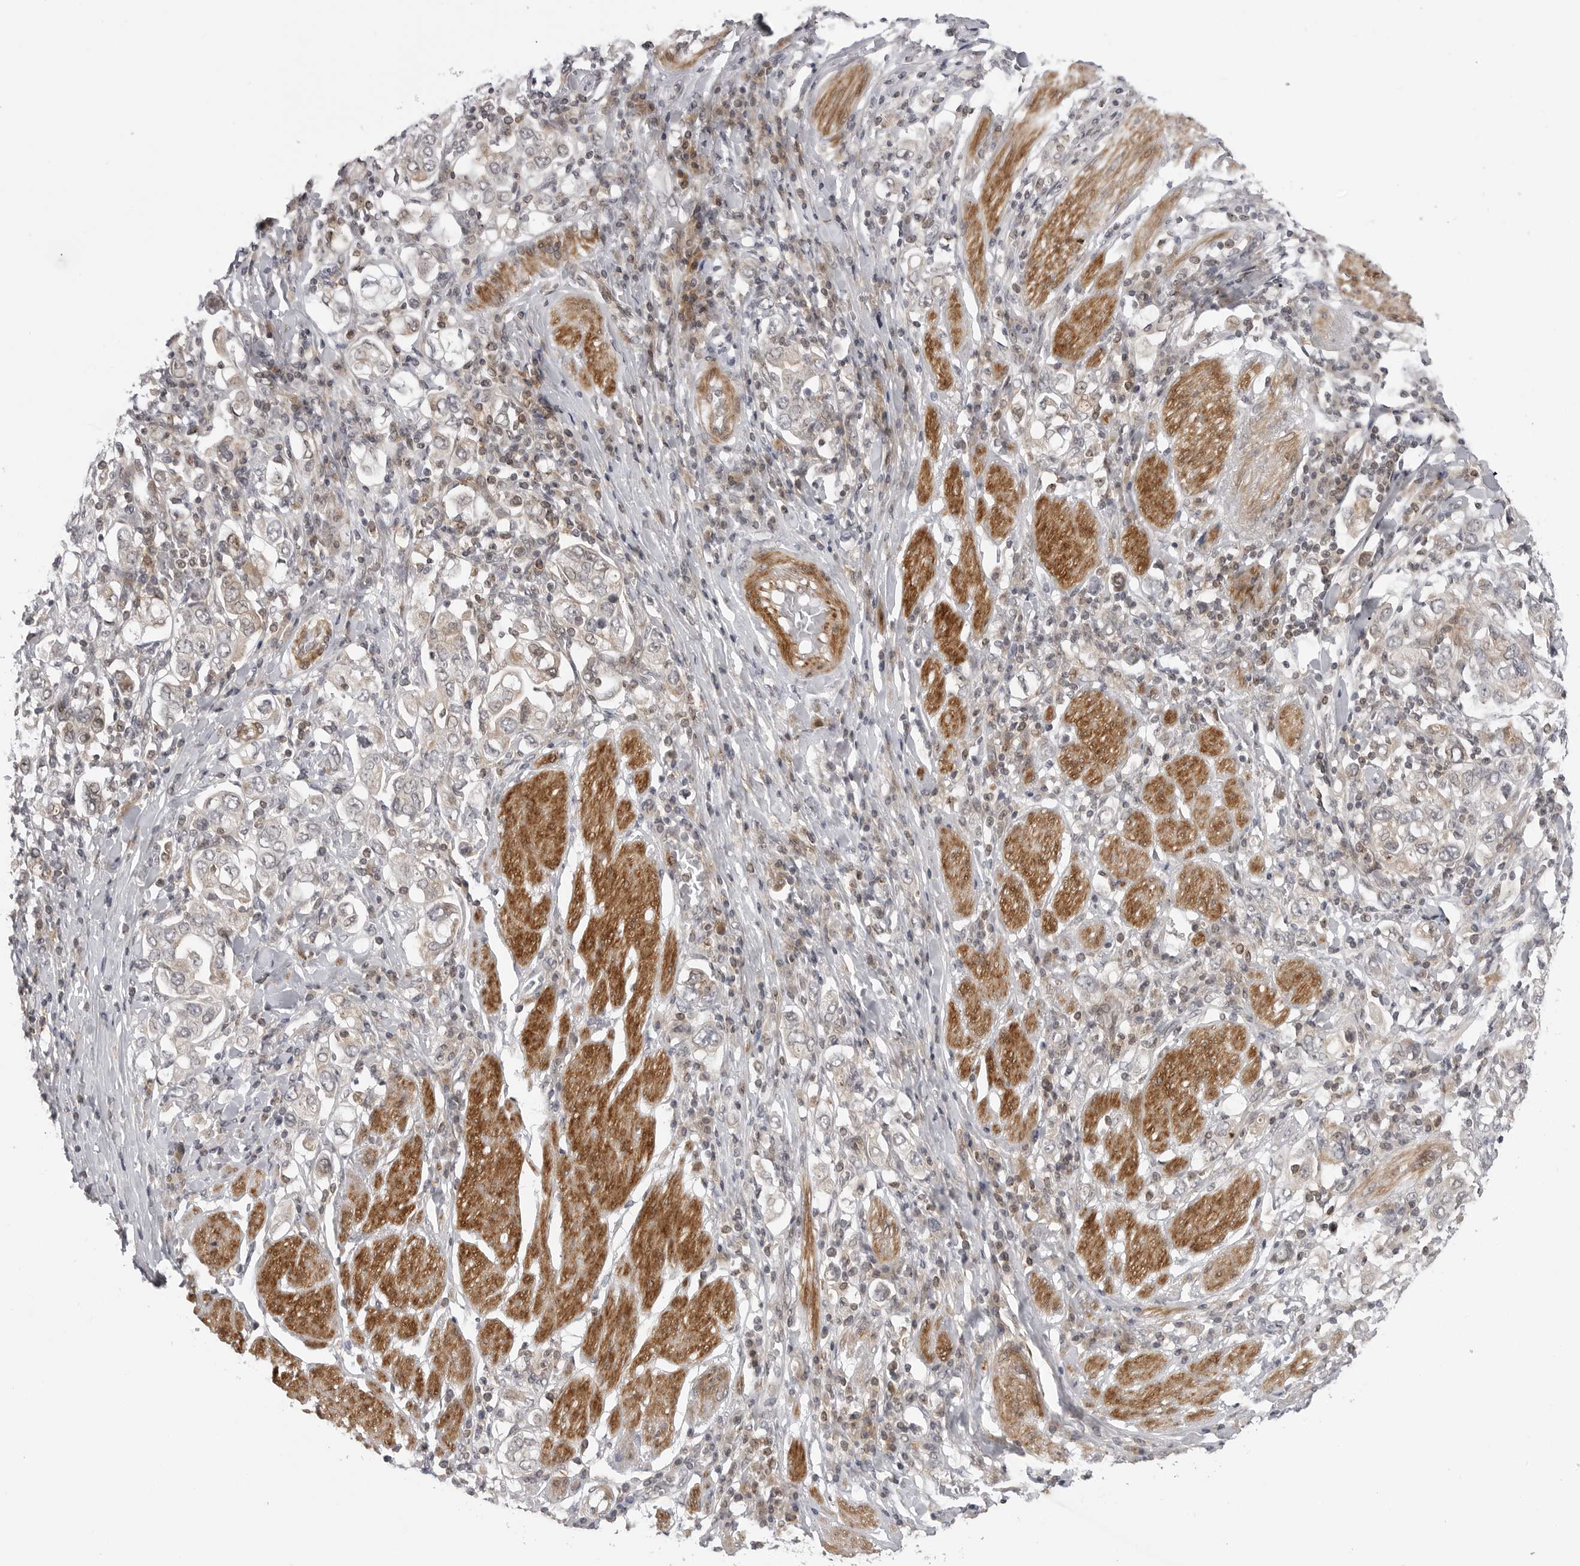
{"staining": {"intensity": "negative", "quantity": "none", "location": "none"}, "tissue": "stomach cancer", "cell_type": "Tumor cells", "image_type": "cancer", "snomed": [{"axis": "morphology", "description": "Adenocarcinoma, NOS"}, {"axis": "topography", "description": "Stomach, upper"}], "caption": "There is no significant positivity in tumor cells of stomach adenocarcinoma.", "gene": "ADAMTS5", "patient": {"sex": "male", "age": 62}}